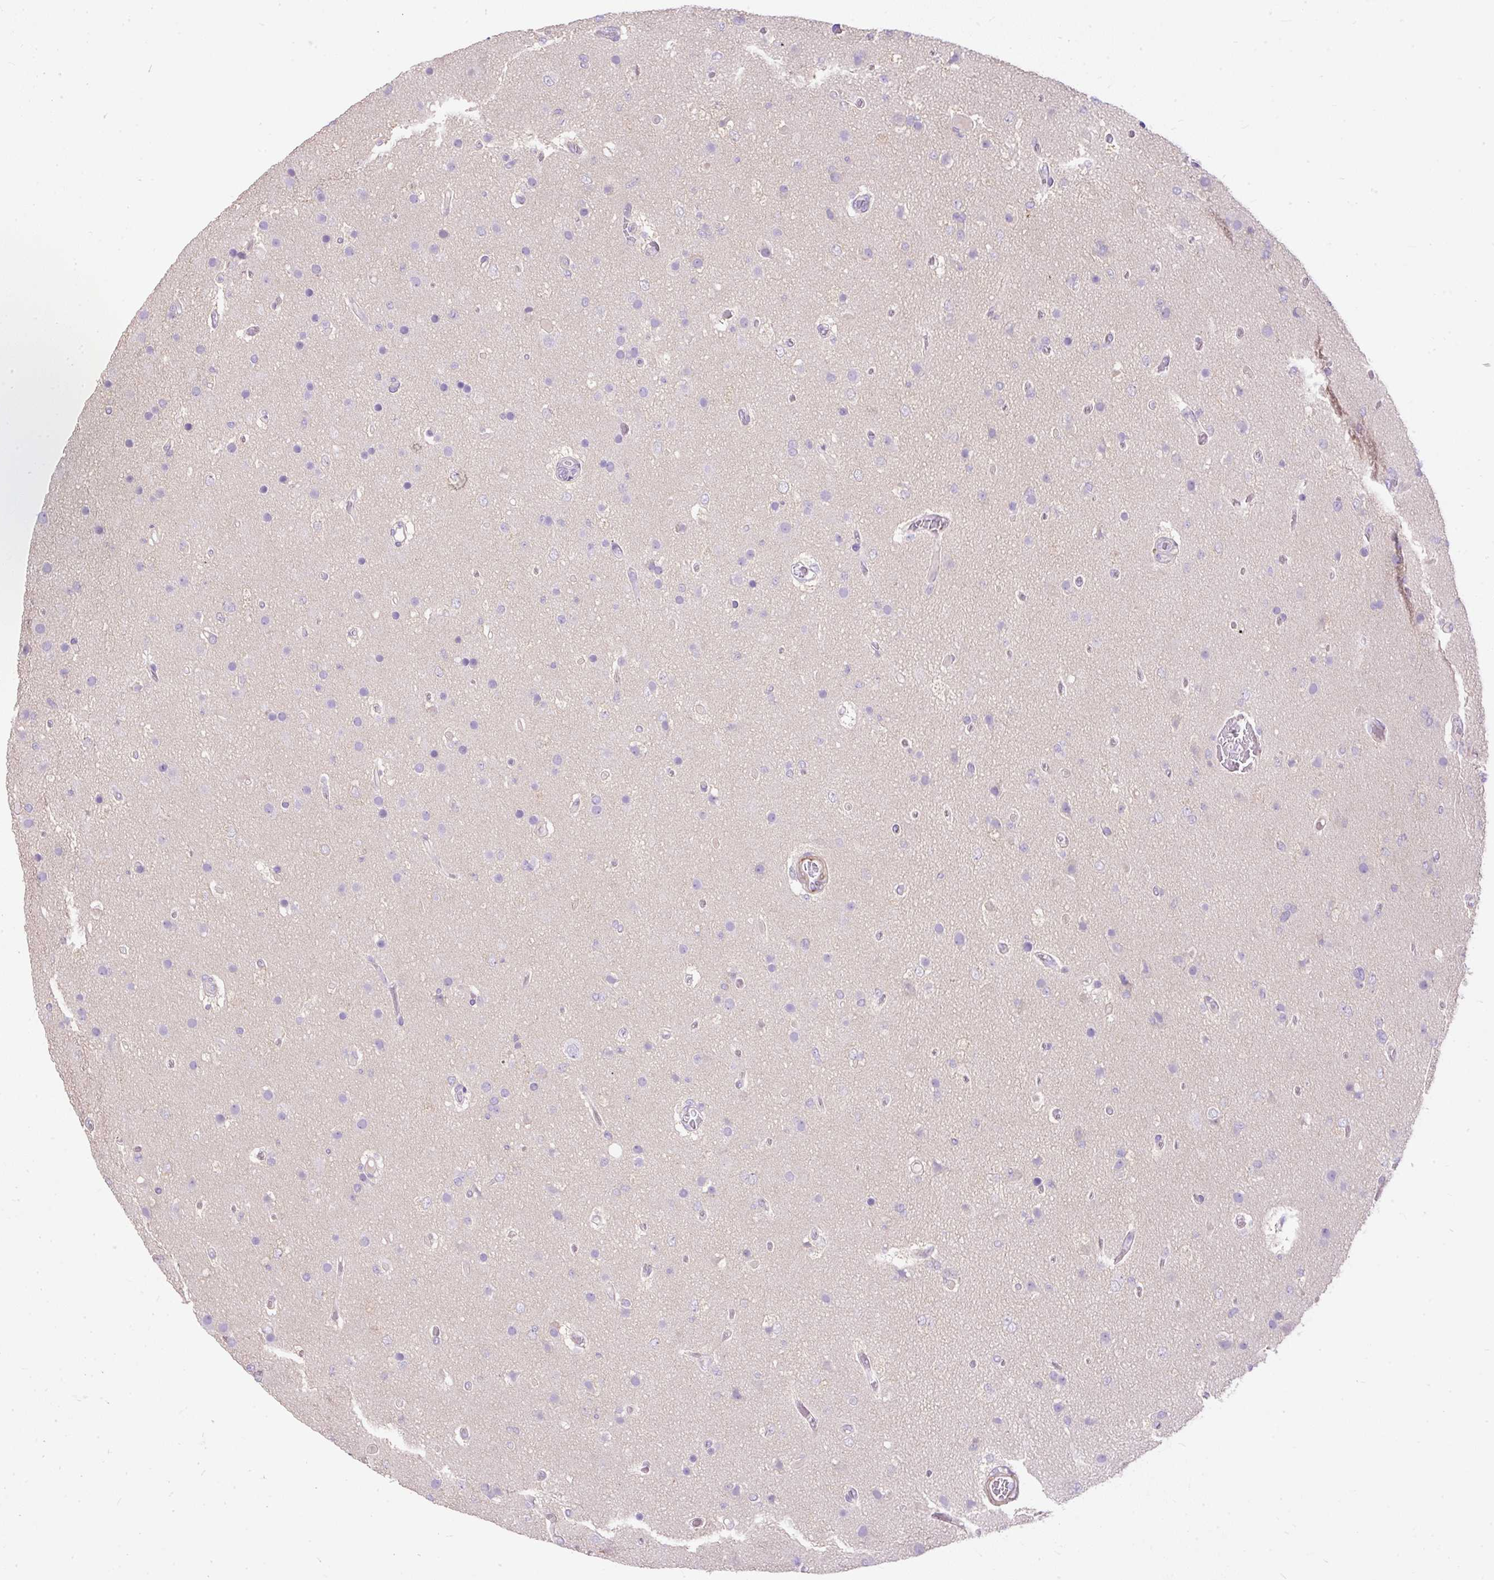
{"staining": {"intensity": "negative", "quantity": "none", "location": "none"}, "tissue": "glioma", "cell_type": "Tumor cells", "image_type": "cancer", "snomed": [{"axis": "morphology", "description": "Glioma, malignant, High grade"}, {"axis": "topography", "description": "Brain"}], "caption": "Tumor cells are negative for brown protein staining in malignant glioma (high-grade).", "gene": "SUSD5", "patient": {"sex": "female", "age": 74}}